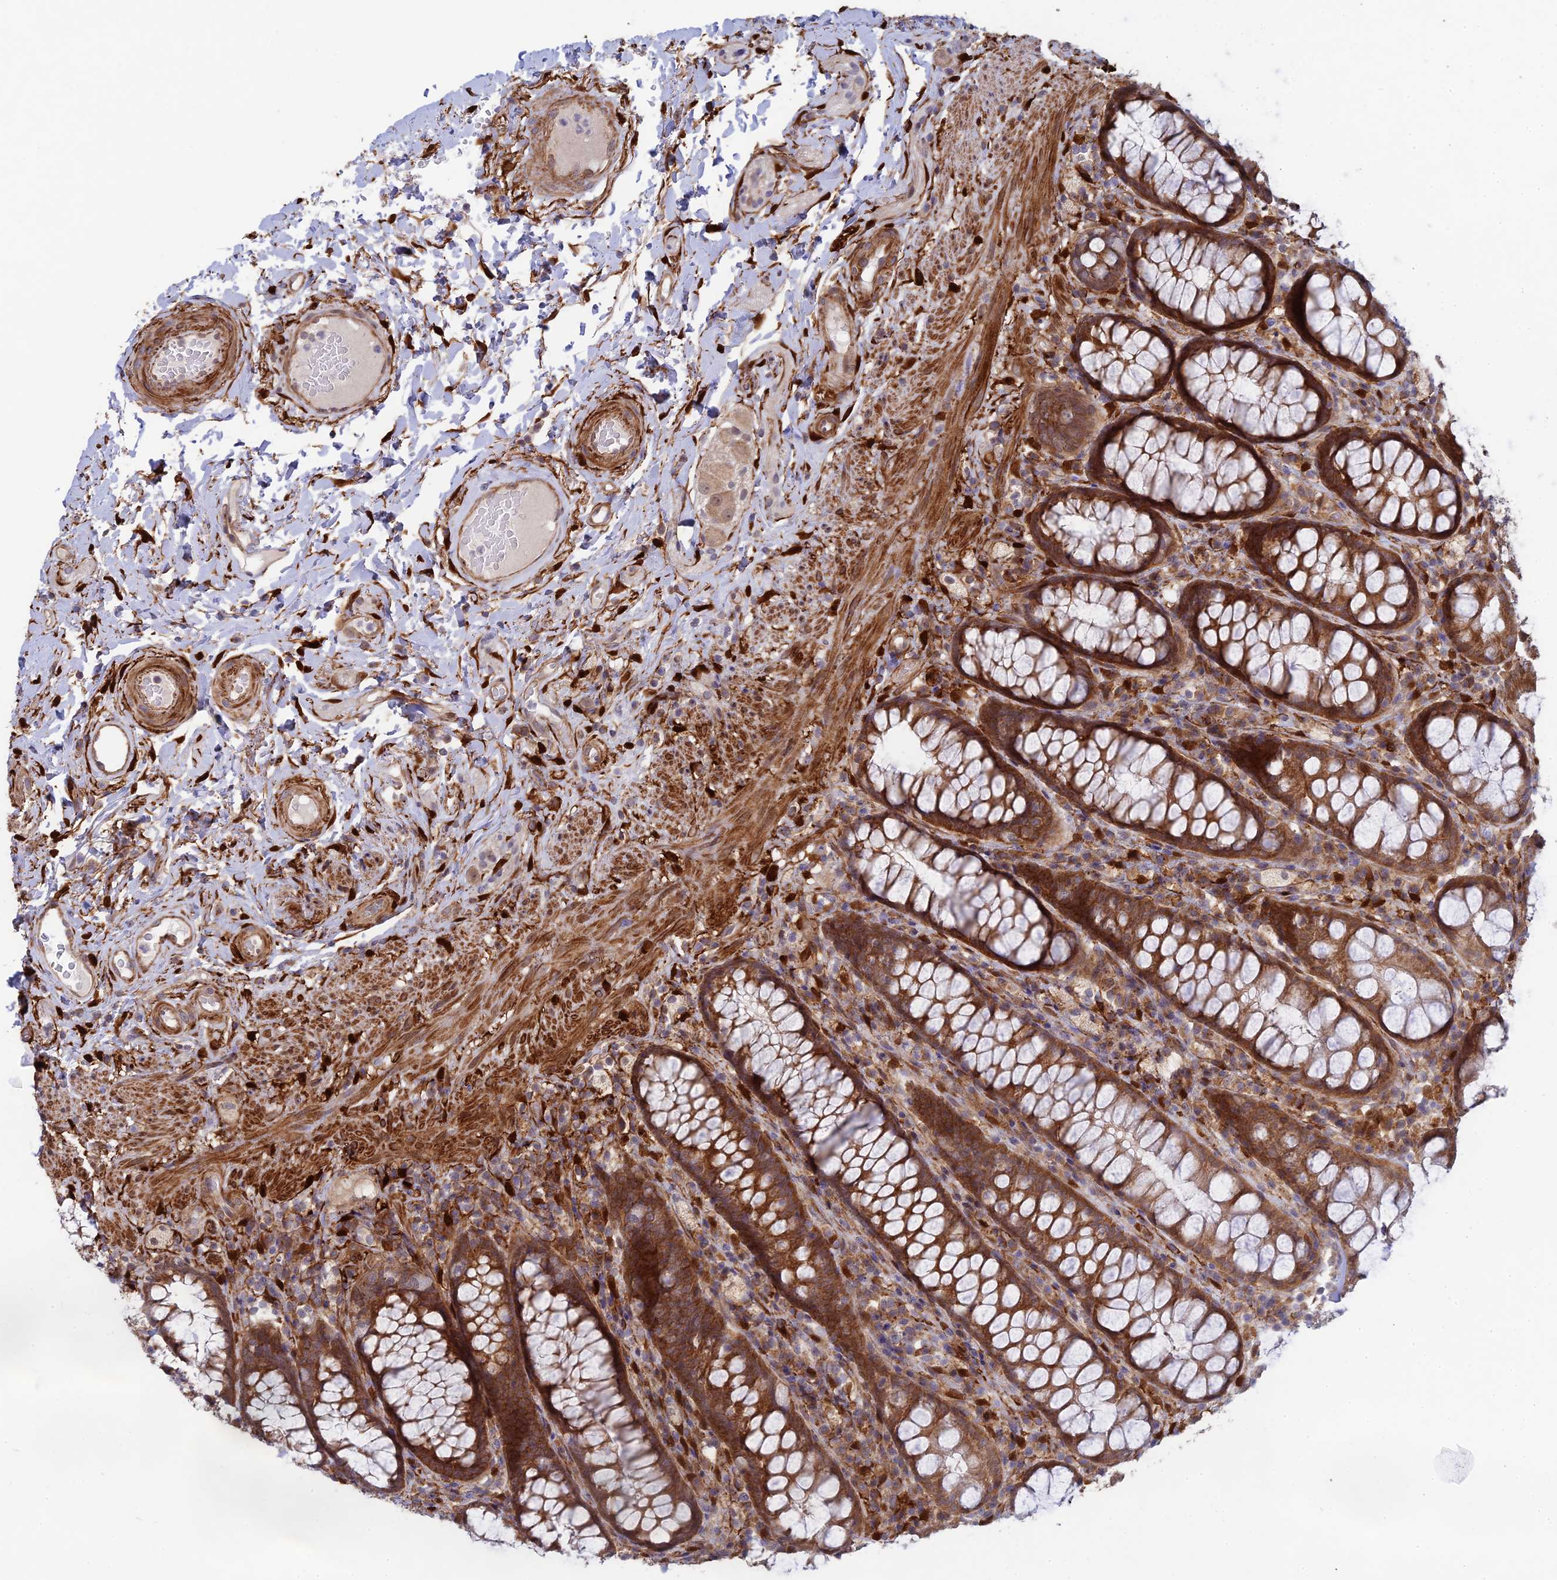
{"staining": {"intensity": "moderate", "quantity": ">75%", "location": "cytoplasmic/membranous"}, "tissue": "rectum", "cell_type": "Glandular cells", "image_type": "normal", "snomed": [{"axis": "morphology", "description": "Normal tissue, NOS"}, {"axis": "topography", "description": "Rectum"}], "caption": "This is an image of IHC staining of unremarkable rectum, which shows moderate expression in the cytoplasmic/membranous of glandular cells.", "gene": "INCA1", "patient": {"sex": "male", "age": 83}}